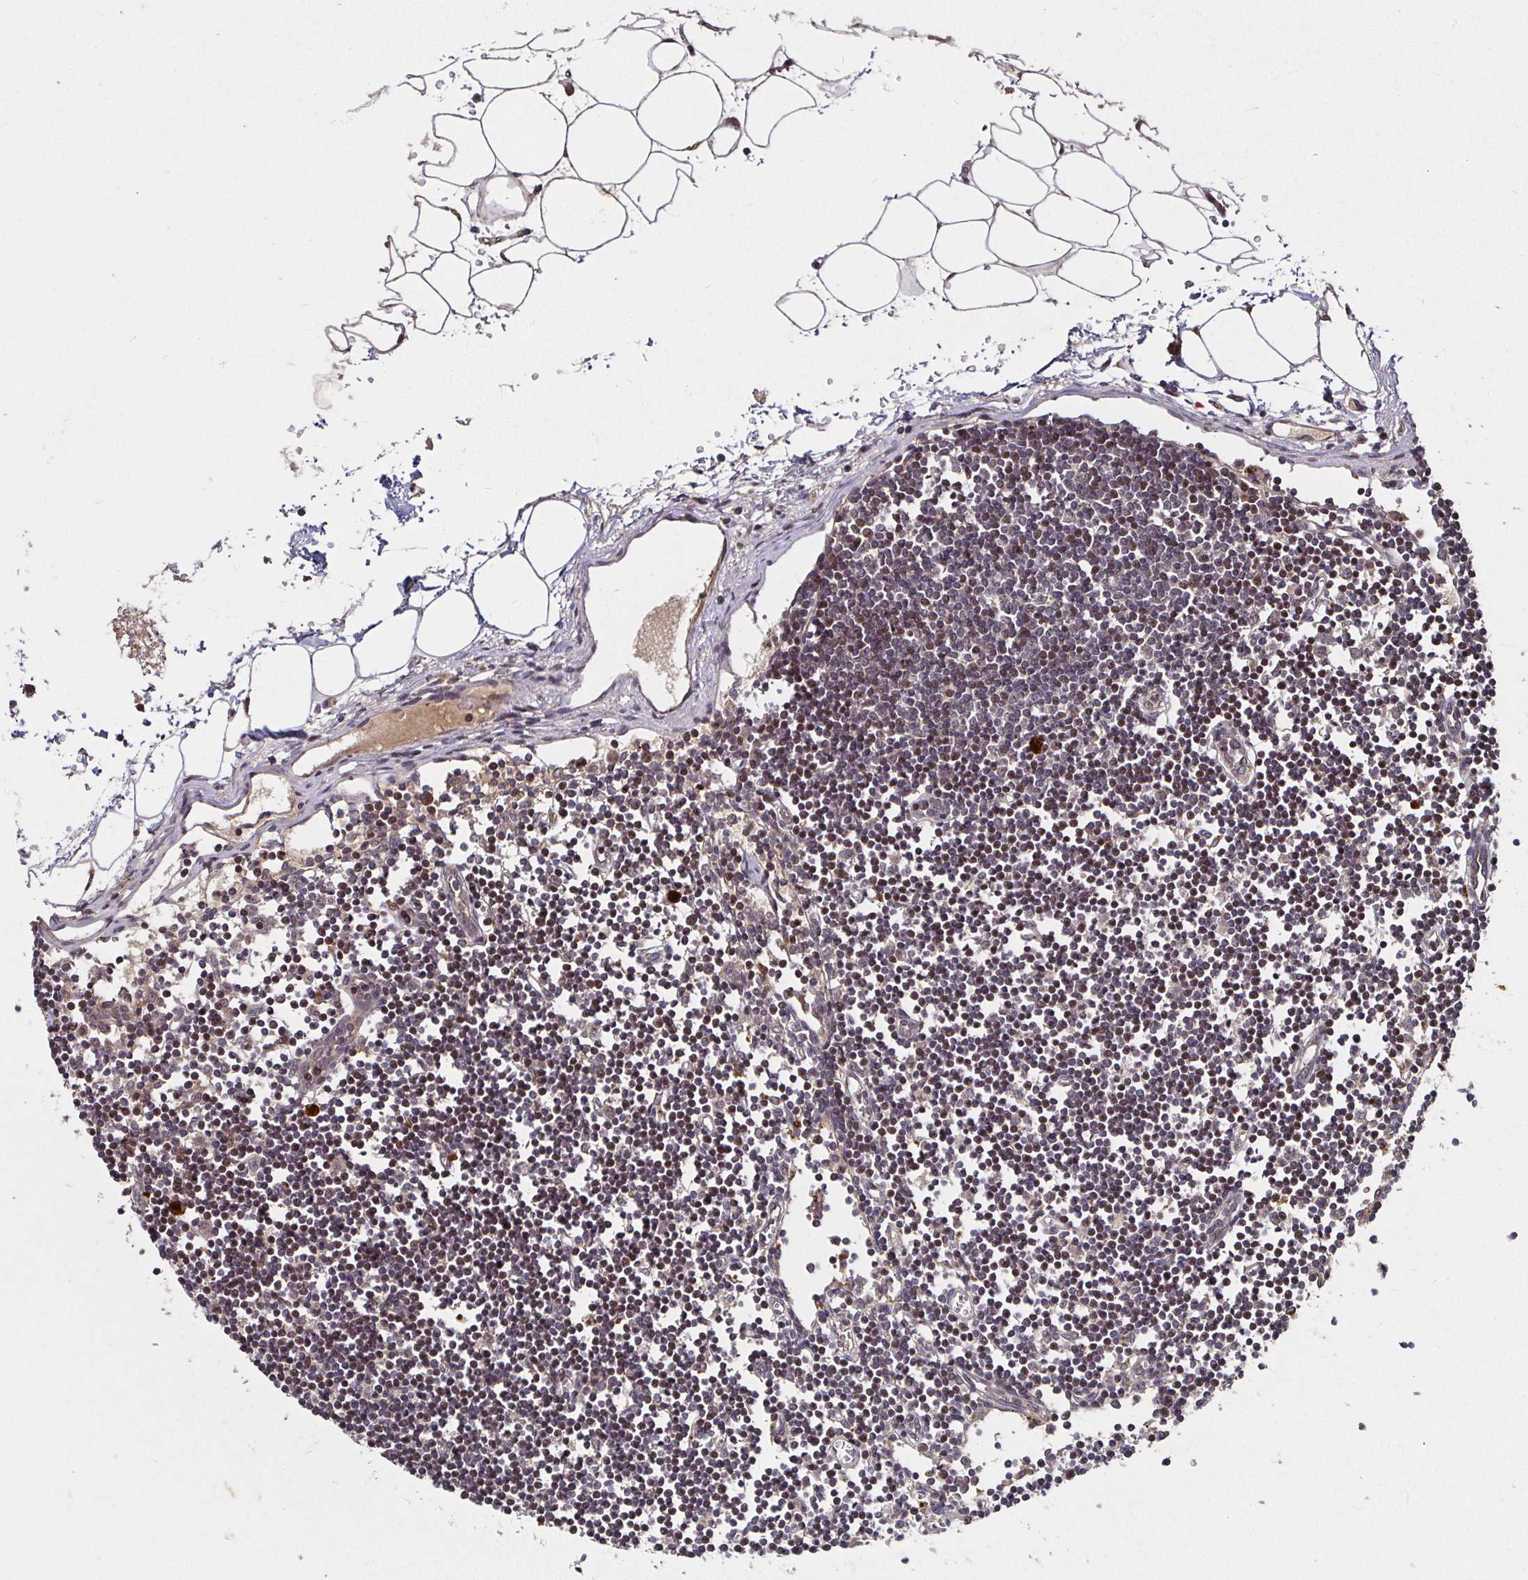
{"staining": {"intensity": "negative", "quantity": "none", "location": "none"}, "tissue": "lymph node", "cell_type": "Germinal center cells", "image_type": "normal", "snomed": [{"axis": "morphology", "description": "Normal tissue, NOS"}, {"axis": "topography", "description": "Lymph node"}], "caption": "High power microscopy histopathology image of an immunohistochemistry photomicrograph of normal lymph node, revealing no significant positivity in germinal center cells. Brightfield microscopy of immunohistochemistry (IHC) stained with DAB (brown) and hematoxylin (blue), captured at high magnification.", "gene": "SMYD3", "patient": {"sex": "female", "age": 65}}